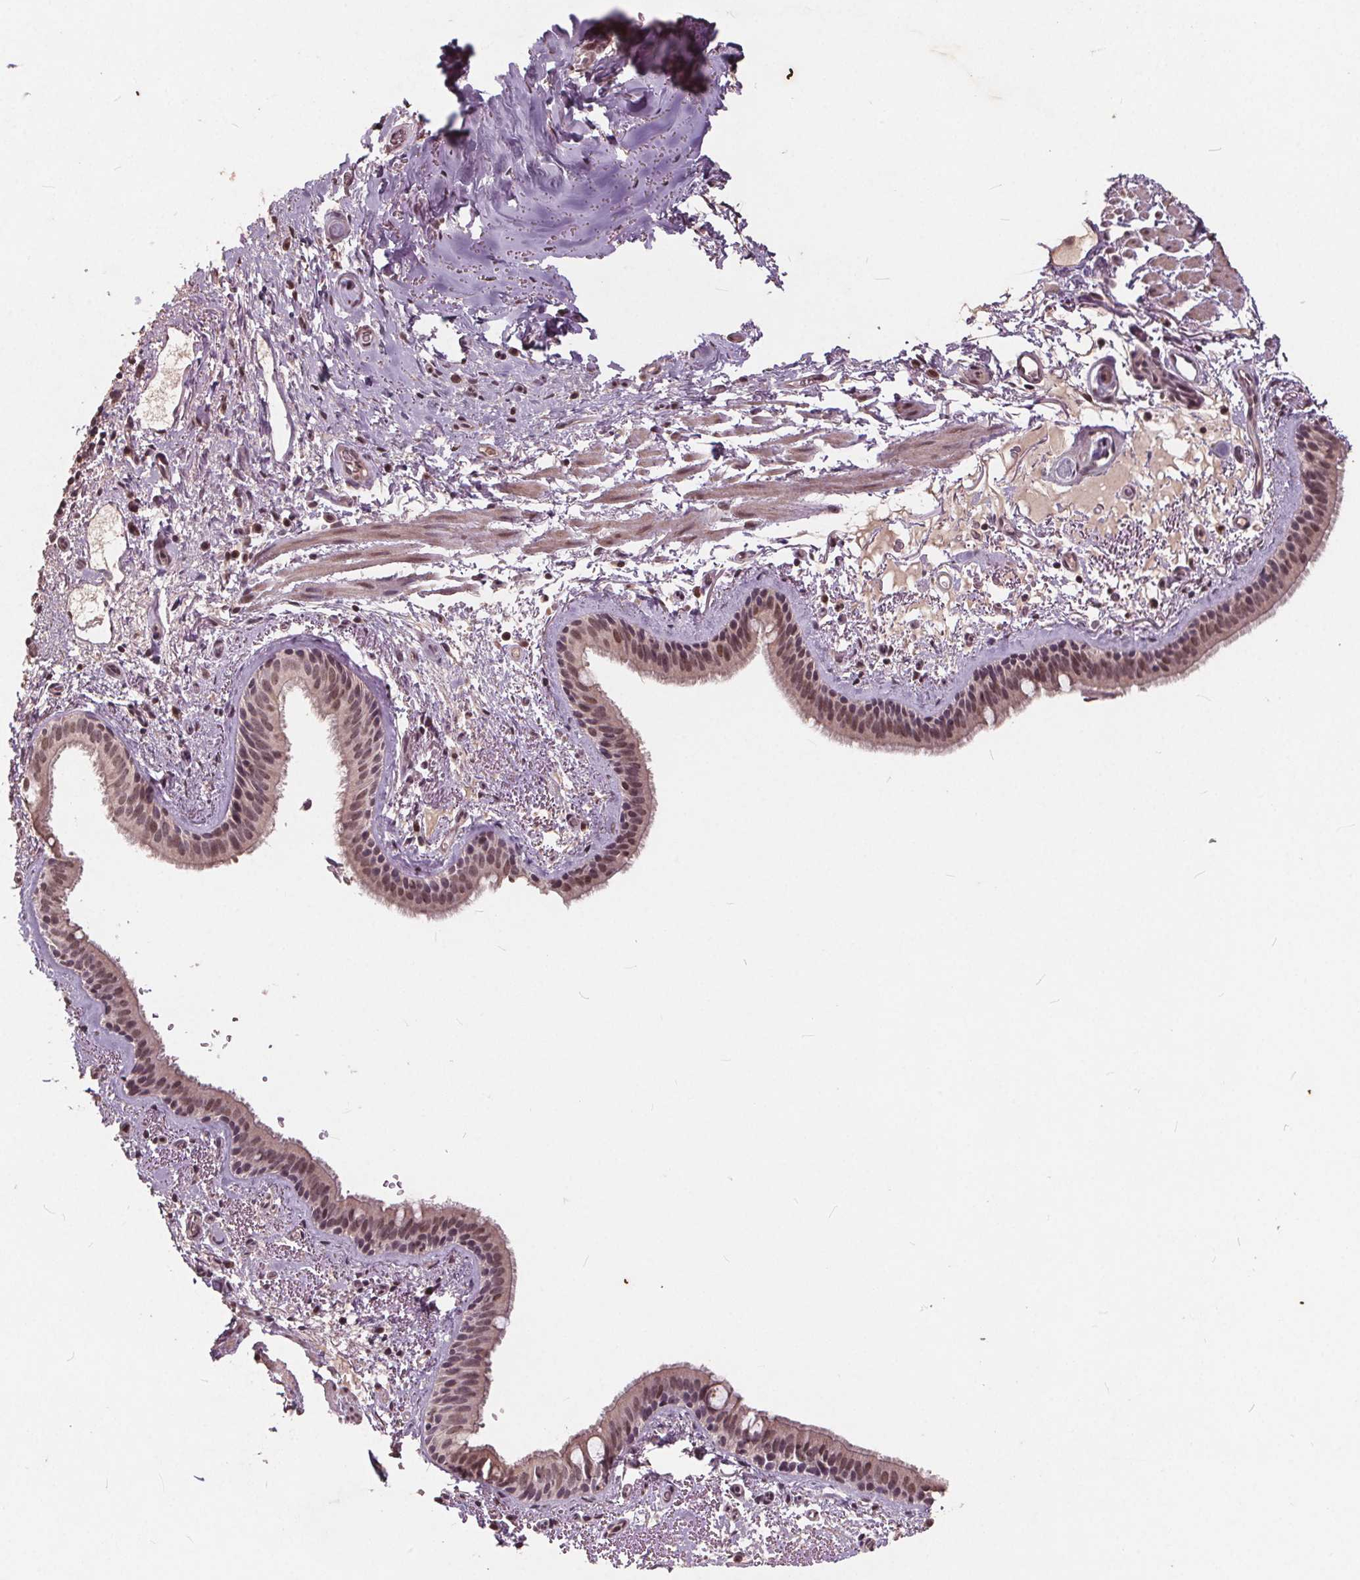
{"staining": {"intensity": "weak", "quantity": ">75%", "location": "nuclear"}, "tissue": "bronchus", "cell_type": "Respiratory epithelial cells", "image_type": "normal", "snomed": [{"axis": "morphology", "description": "Normal tissue, NOS"}, {"axis": "topography", "description": "Bronchus"}], "caption": "This is a photomicrograph of immunohistochemistry (IHC) staining of benign bronchus, which shows weak positivity in the nuclear of respiratory epithelial cells.", "gene": "DNMT3B", "patient": {"sex": "female", "age": 61}}